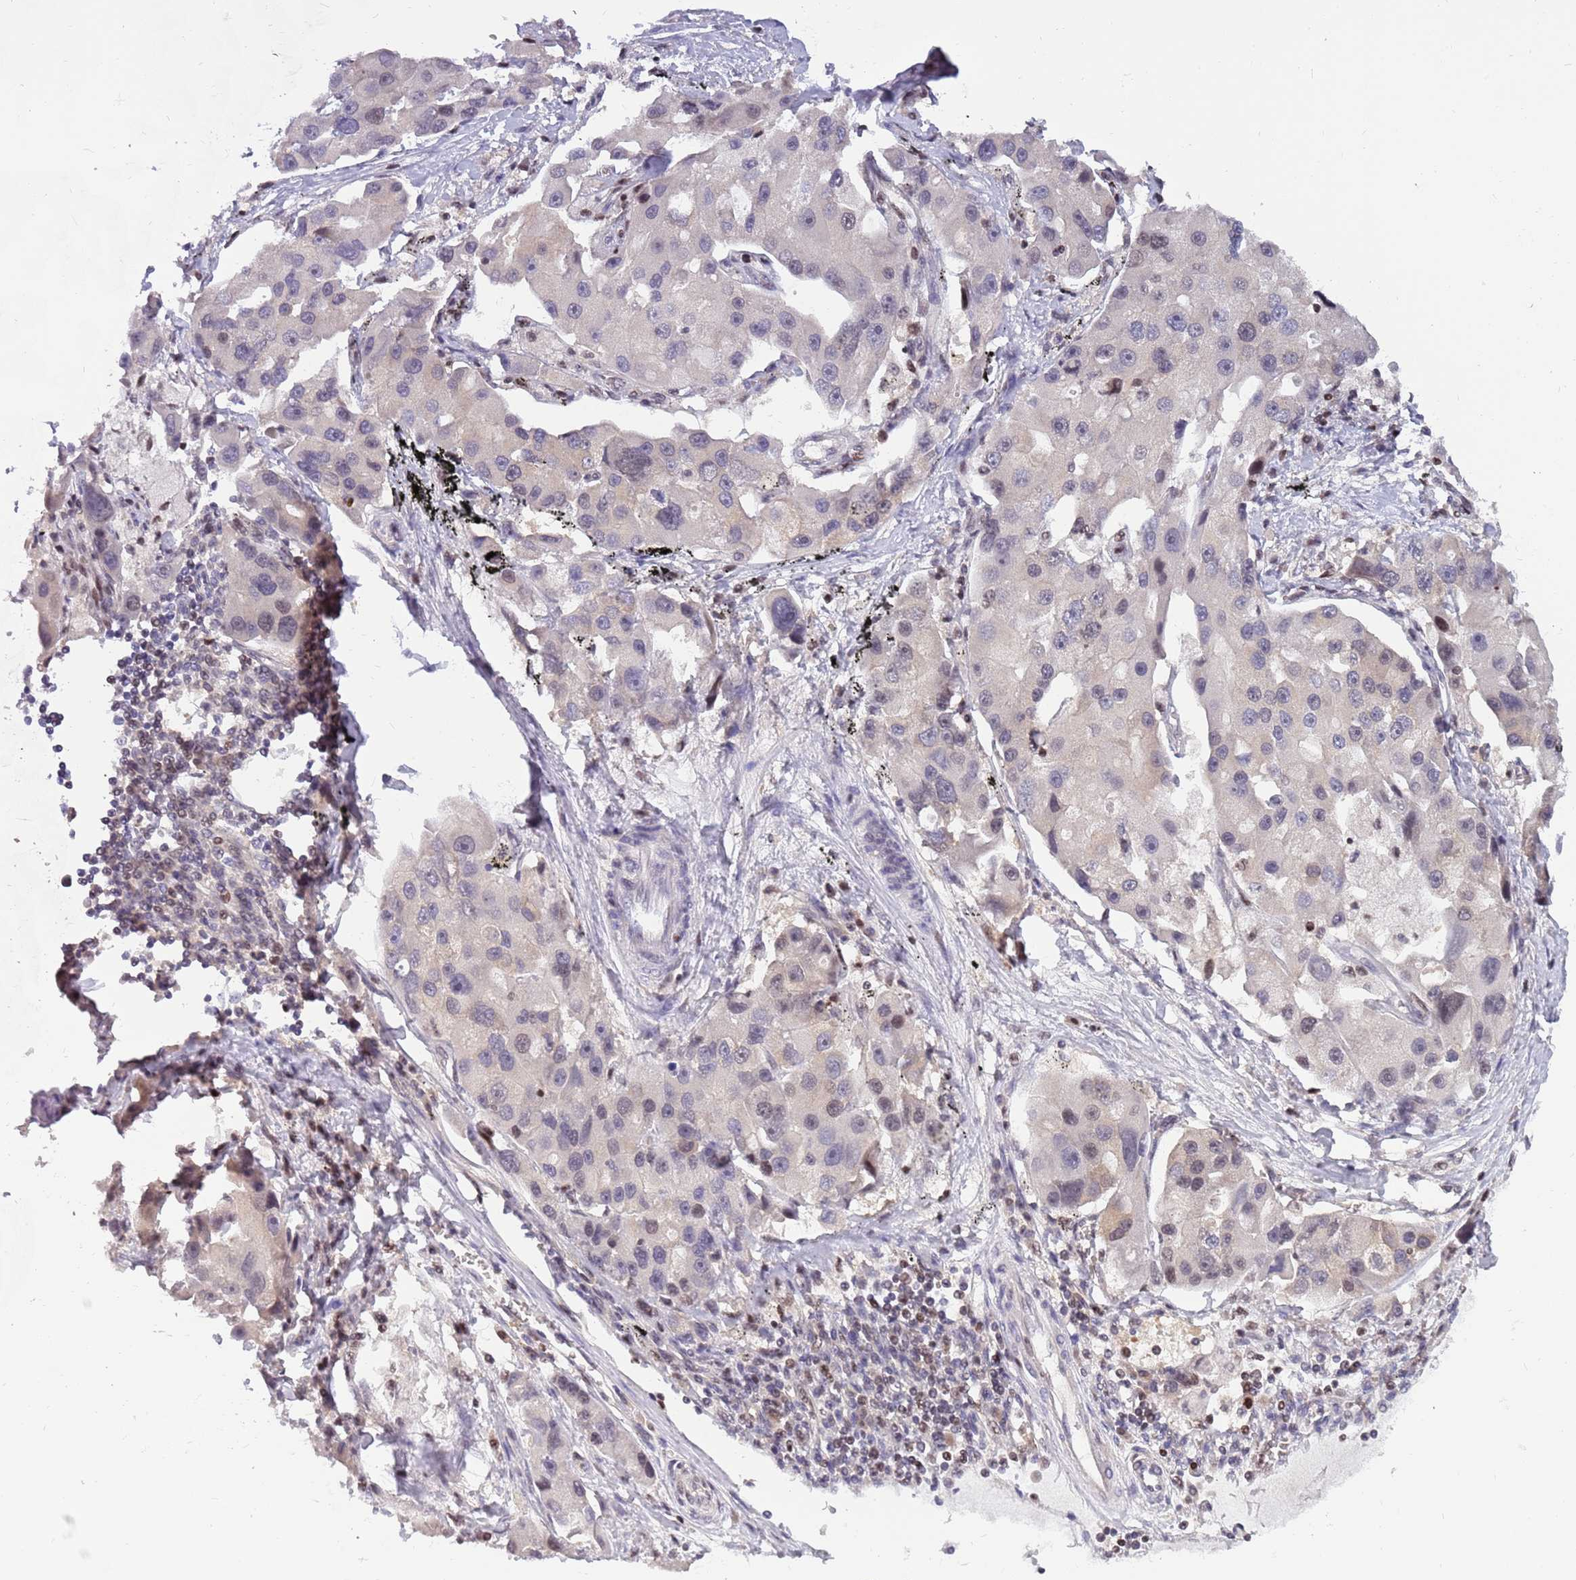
{"staining": {"intensity": "negative", "quantity": "none", "location": "none"}, "tissue": "lung cancer", "cell_type": "Tumor cells", "image_type": "cancer", "snomed": [{"axis": "morphology", "description": "Adenocarcinoma, NOS"}, {"axis": "topography", "description": "Lung"}], "caption": "DAB (3,3'-diaminobenzidine) immunohistochemical staining of human lung adenocarcinoma displays no significant staining in tumor cells.", "gene": "ARHGEF5", "patient": {"sex": "female", "age": 54}}